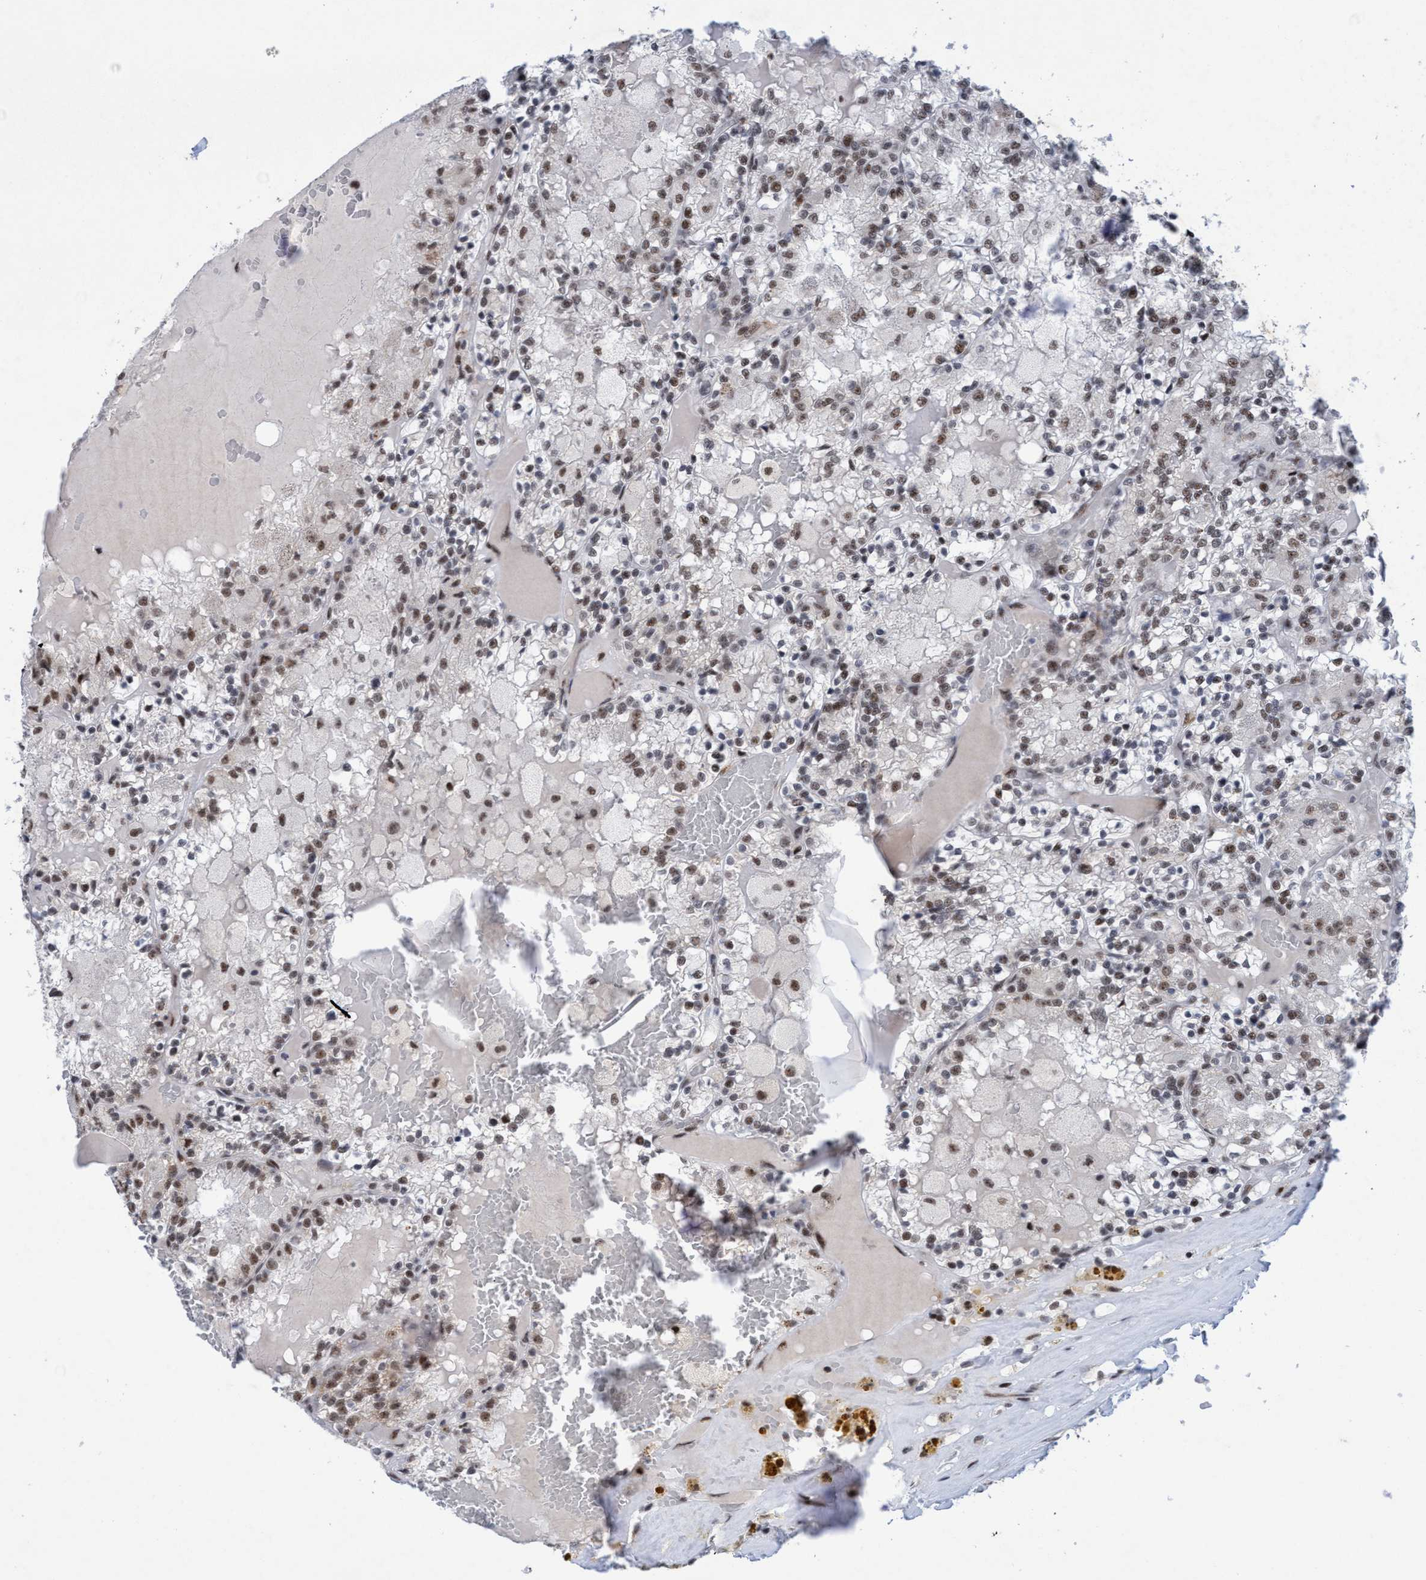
{"staining": {"intensity": "moderate", "quantity": ">75%", "location": "nuclear"}, "tissue": "renal cancer", "cell_type": "Tumor cells", "image_type": "cancer", "snomed": [{"axis": "morphology", "description": "Adenocarcinoma, NOS"}, {"axis": "topography", "description": "Kidney"}], "caption": "This histopathology image reveals immunohistochemistry staining of human renal adenocarcinoma, with medium moderate nuclear positivity in approximately >75% of tumor cells.", "gene": "GLT6D1", "patient": {"sex": "female", "age": 56}}